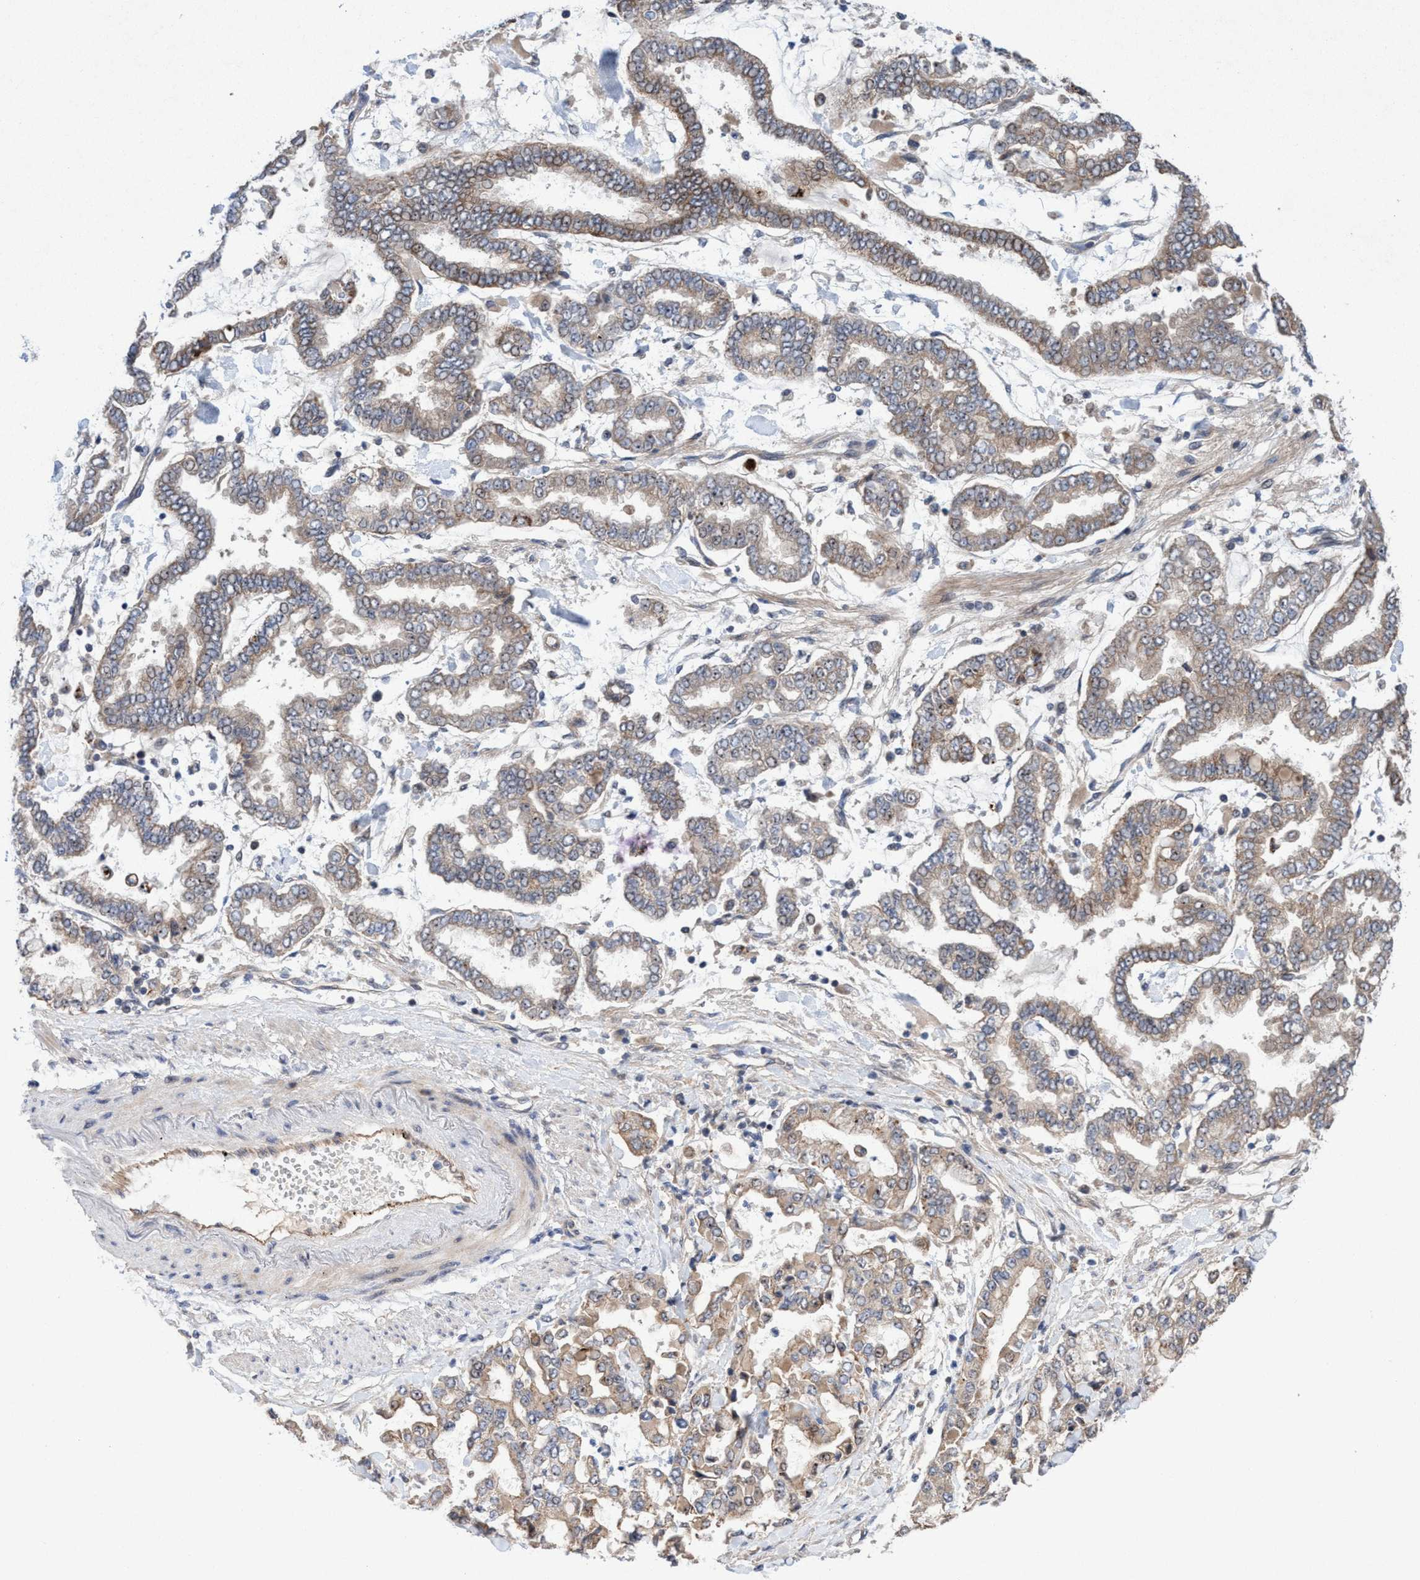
{"staining": {"intensity": "moderate", "quantity": ">75%", "location": "cytoplasmic/membranous,nuclear"}, "tissue": "stomach cancer", "cell_type": "Tumor cells", "image_type": "cancer", "snomed": [{"axis": "morphology", "description": "Normal tissue, NOS"}, {"axis": "morphology", "description": "Adenocarcinoma, NOS"}, {"axis": "topography", "description": "Stomach, upper"}, {"axis": "topography", "description": "Stomach"}], "caption": "Immunohistochemical staining of stomach cancer (adenocarcinoma) reveals medium levels of moderate cytoplasmic/membranous and nuclear expression in approximately >75% of tumor cells.", "gene": "P2RY14", "patient": {"sex": "male", "age": 76}}